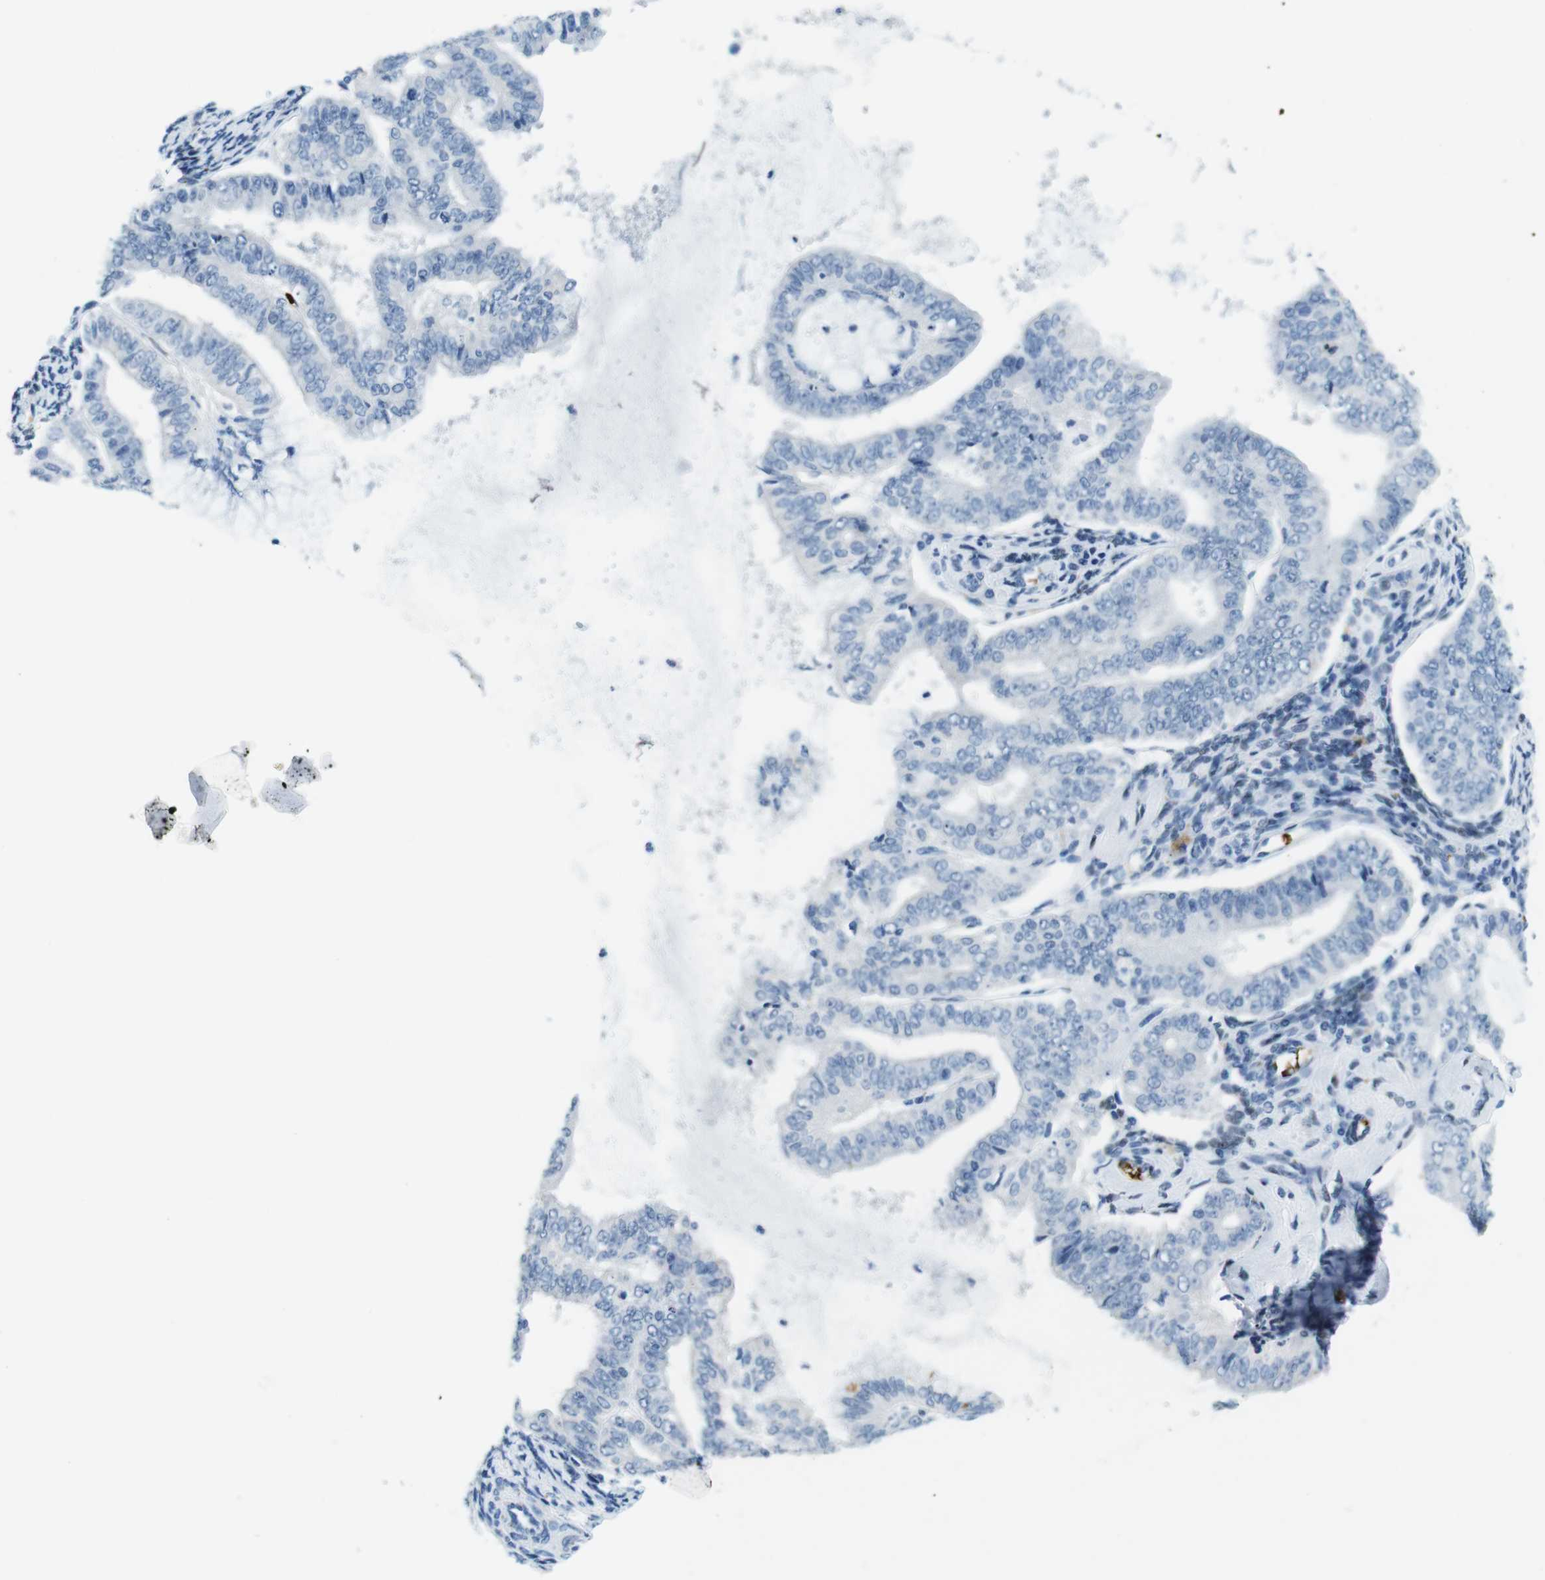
{"staining": {"intensity": "negative", "quantity": "none", "location": "none"}, "tissue": "endometrial cancer", "cell_type": "Tumor cells", "image_type": "cancer", "snomed": [{"axis": "morphology", "description": "Adenocarcinoma, NOS"}, {"axis": "topography", "description": "Endometrium"}], "caption": "The photomicrograph displays no staining of tumor cells in endometrial cancer (adenocarcinoma).", "gene": "TFAP2C", "patient": {"sex": "female", "age": 63}}